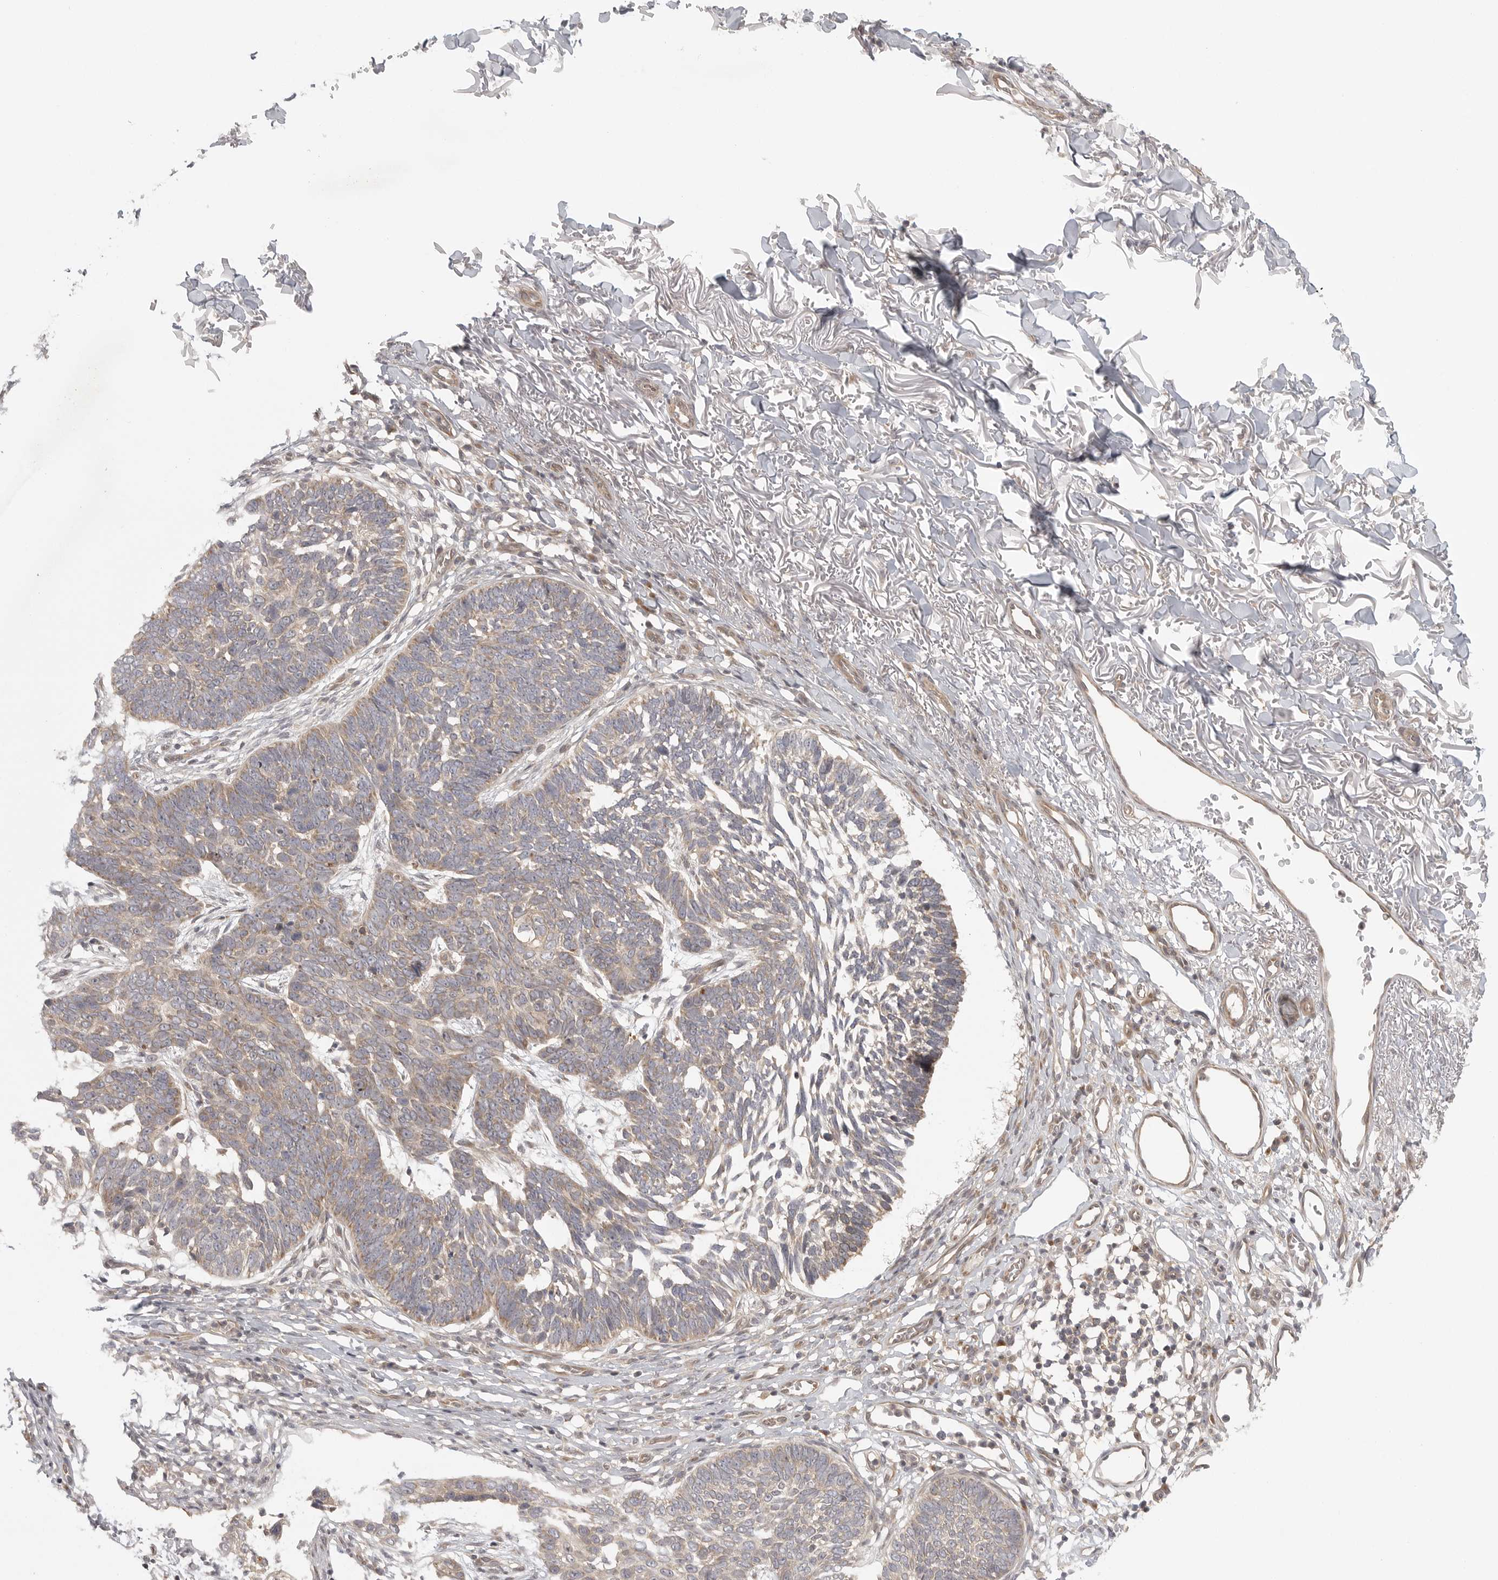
{"staining": {"intensity": "weak", "quantity": ">75%", "location": "cytoplasmic/membranous"}, "tissue": "skin cancer", "cell_type": "Tumor cells", "image_type": "cancer", "snomed": [{"axis": "morphology", "description": "Normal tissue, NOS"}, {"axis": "morphology", "description": "Basal cell carcinoma"}, {"axis": "topography", "description": "Skin"}], "caption": "IHC of skin basal cell carcinoma reveals low levels of weak cytoplasmic/membranous staining in about >75% of tumor cells. Using DAB (3,3'-diaminobenzidine) (brown) and hematoxylin (blue) stains, captured at high magnification using brightfield microscopy.", "gene": "CCPG1", "patient": {"sex": "male", "age": 77}}